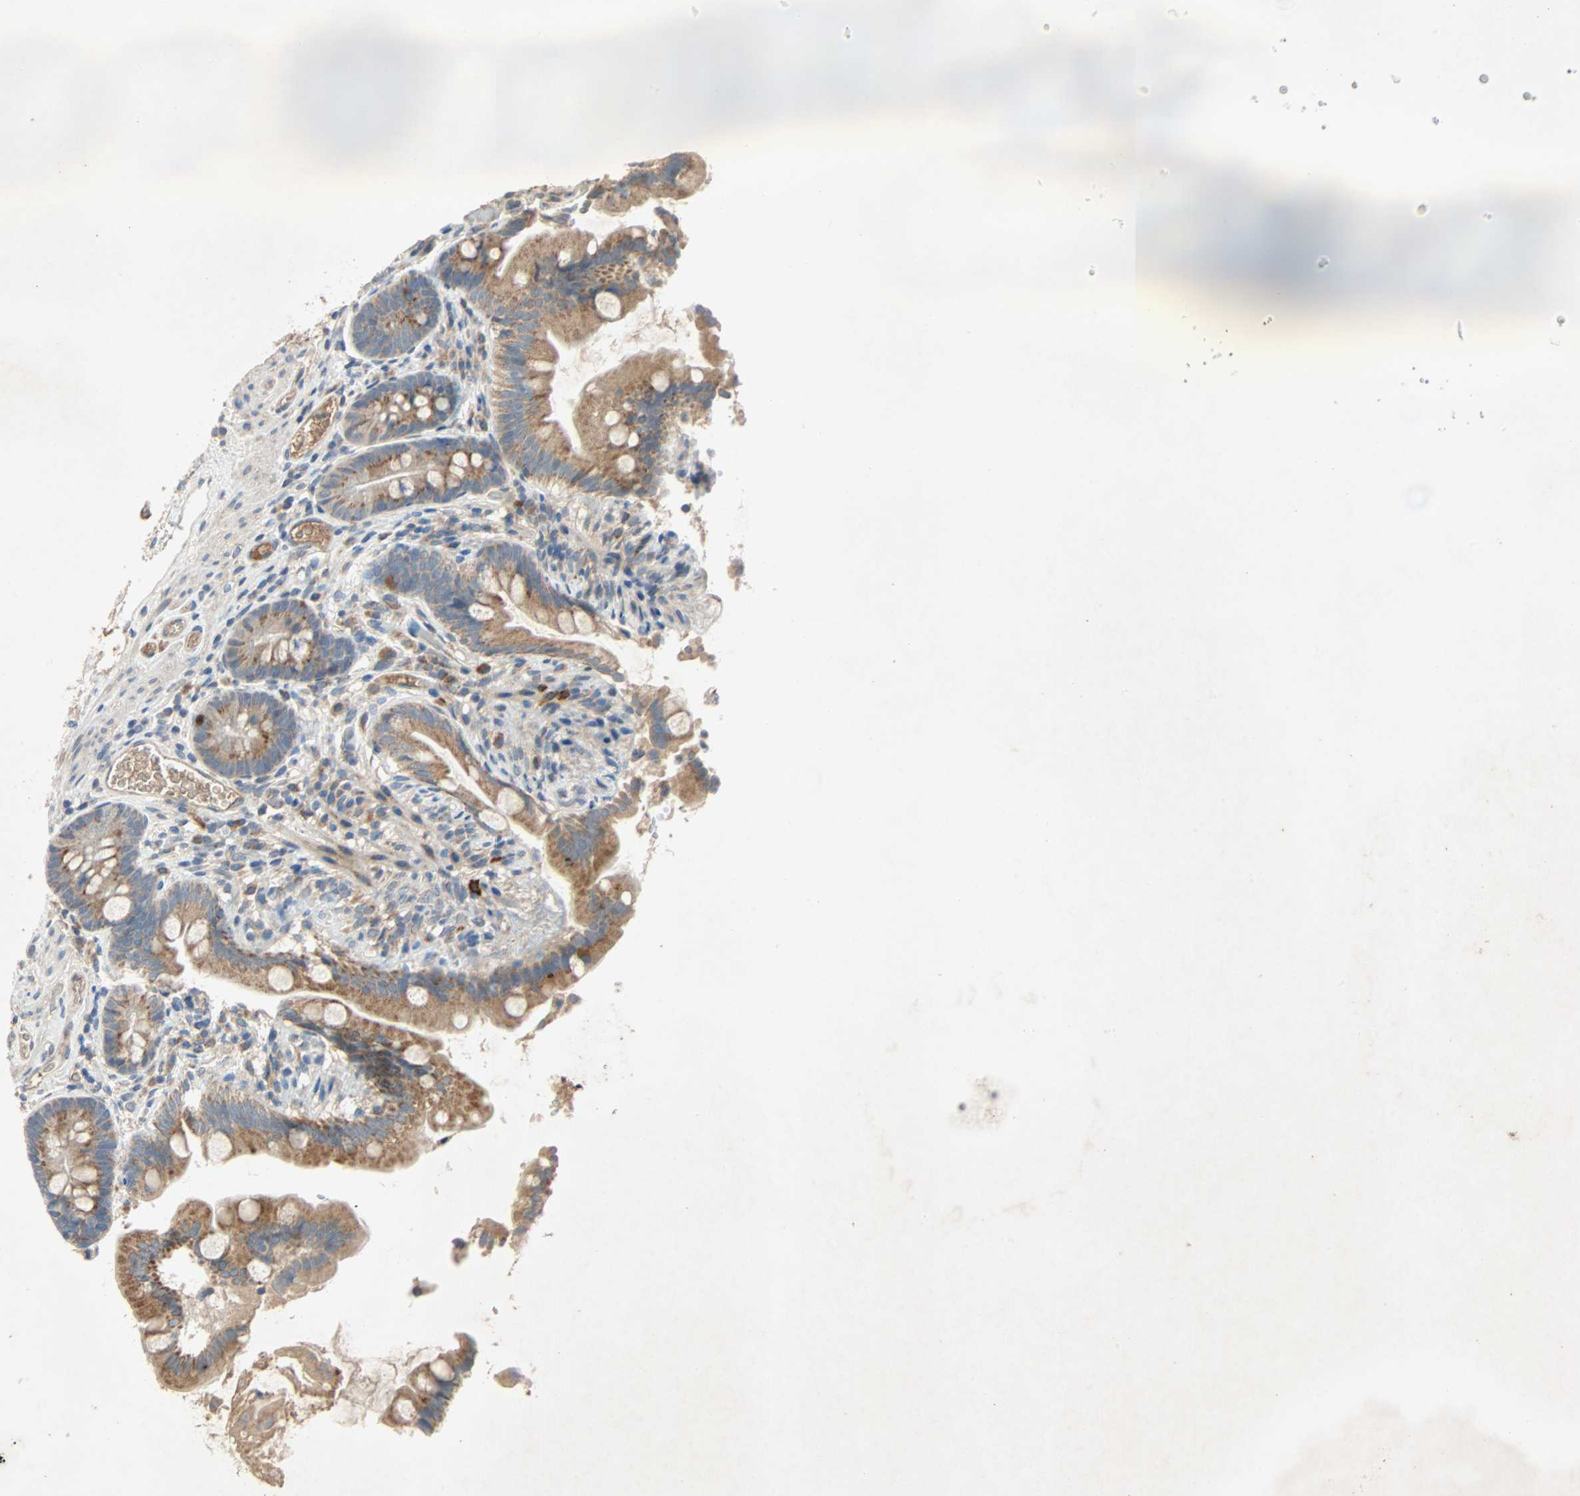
{"staining": {"intensity": "moderate", "quantity": ">75%", "location": "cytoplasmic/membranous"}, "tissue": "small intestine", "cell_type": "Glandular cells", "image_type": "normal", "snomed": [{"axis": "morphology", "description": "Normal tissue, NOS"}, {"axis": "topography", "description": "Small intestine"}], "caption": "A brown stain shows moderate cytoplasmic/membranous expression of a protein in glandular cells of benign human small intestine. (DAB (3,3'-diaminobenzidine) IHC, brown staining for protein, blue staining for nuclei).", "gene": "XYLT1", "patient": {"sex": "female", "age": 56}}